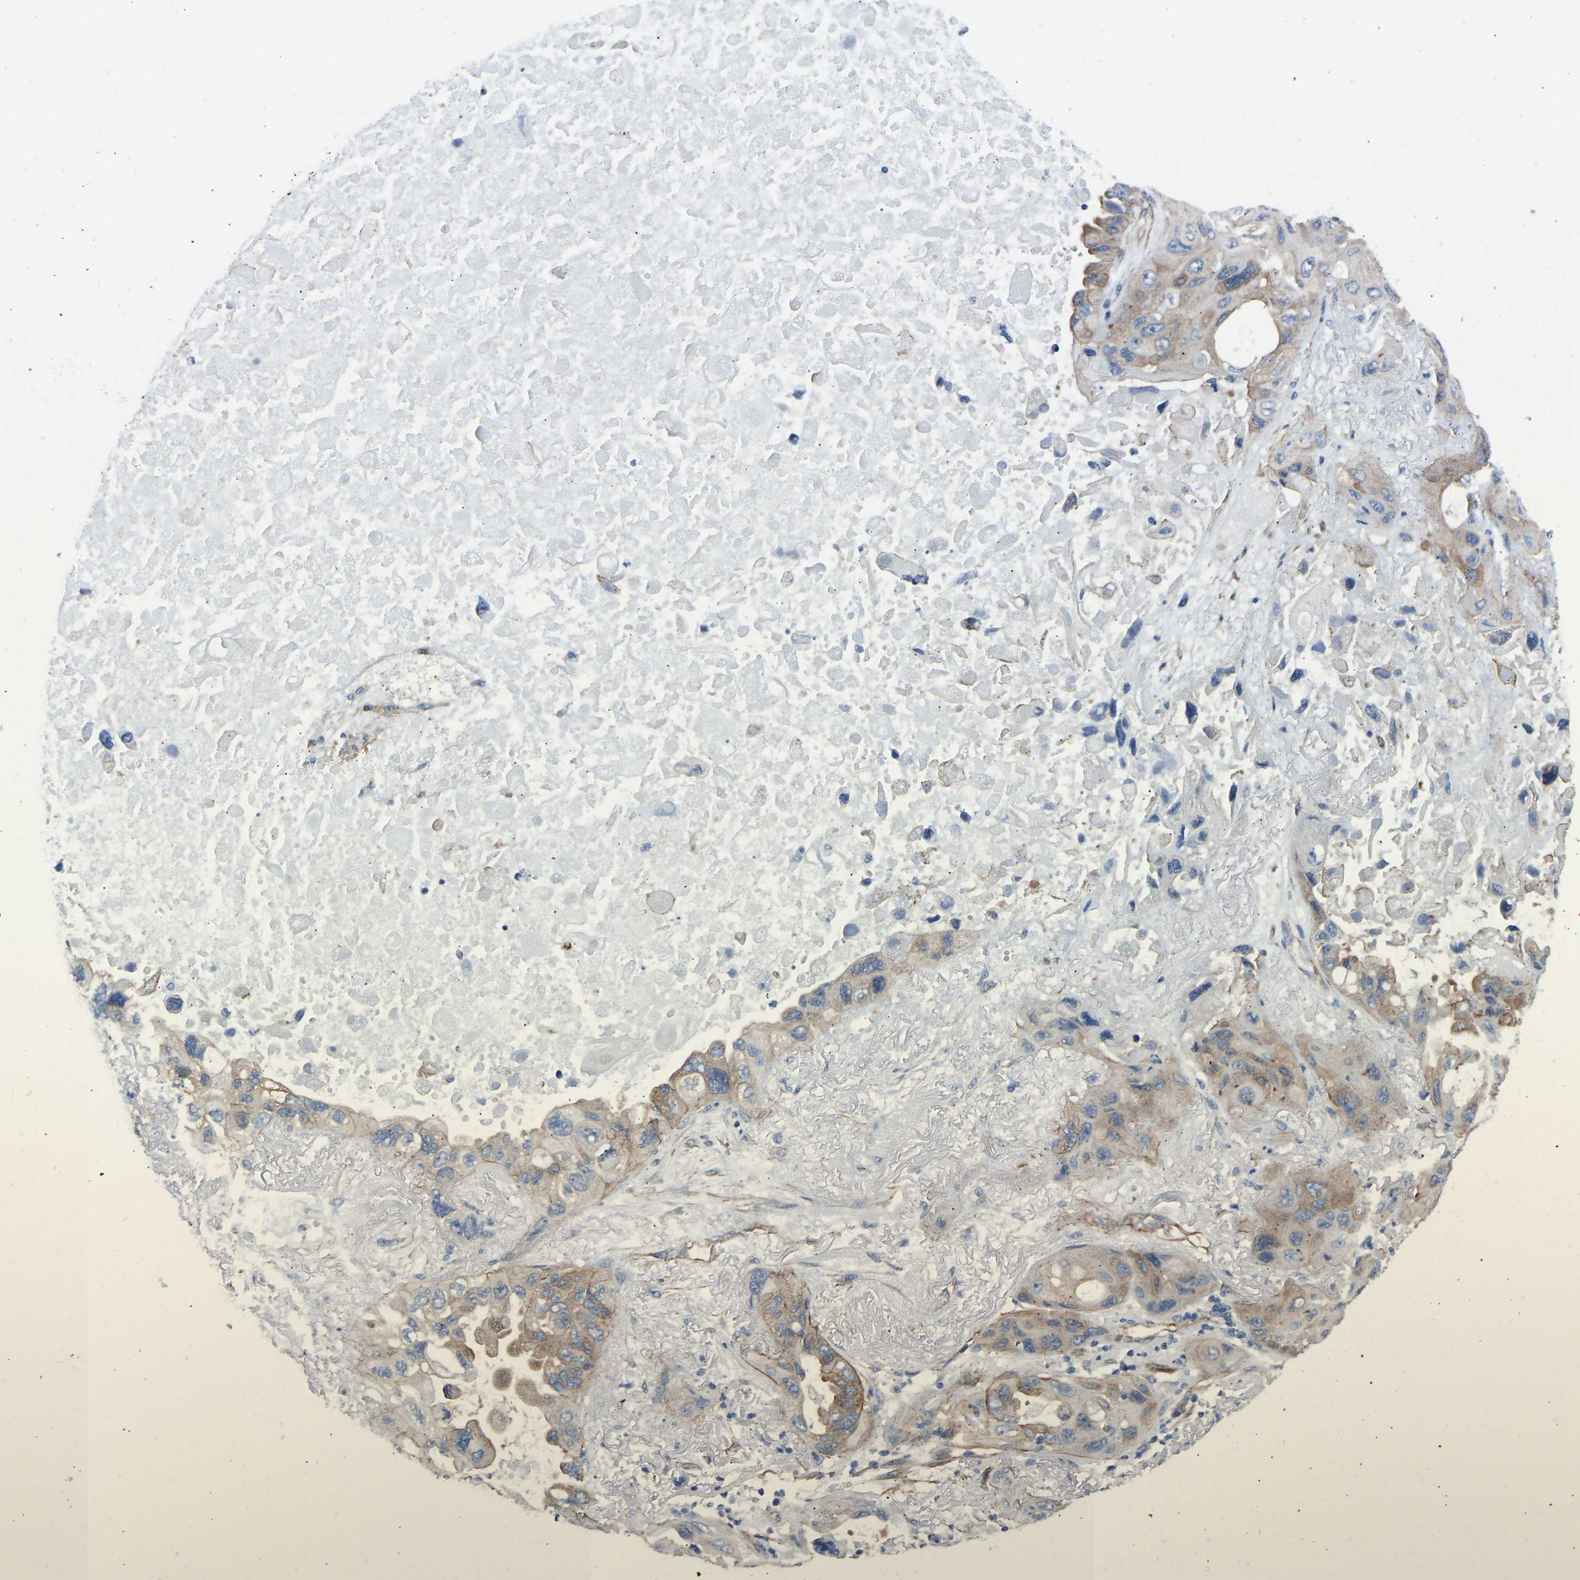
{"staining": {"intensity": "moderate", "quantity": ">75%", "location": "cytoplasmic/membranous"}, "tissue": "lung cancer", "cell_type": "Tumor cells", "image_type": "cancer", "snomed": [{"axis": "morphology", "description": "Squamous cell carcinoma, NOS"}, {"axis": "topography", "description": "Lung"}], "caption": "There is medium levels of moderate cytoplasmic/membranous expression in tumor cells of lung squamous cell carcinoma, as demonstrated by immunohistochemical staining (brown color).", "gene": "MYH10", "patient": {"sex": "female", "age": 73}}